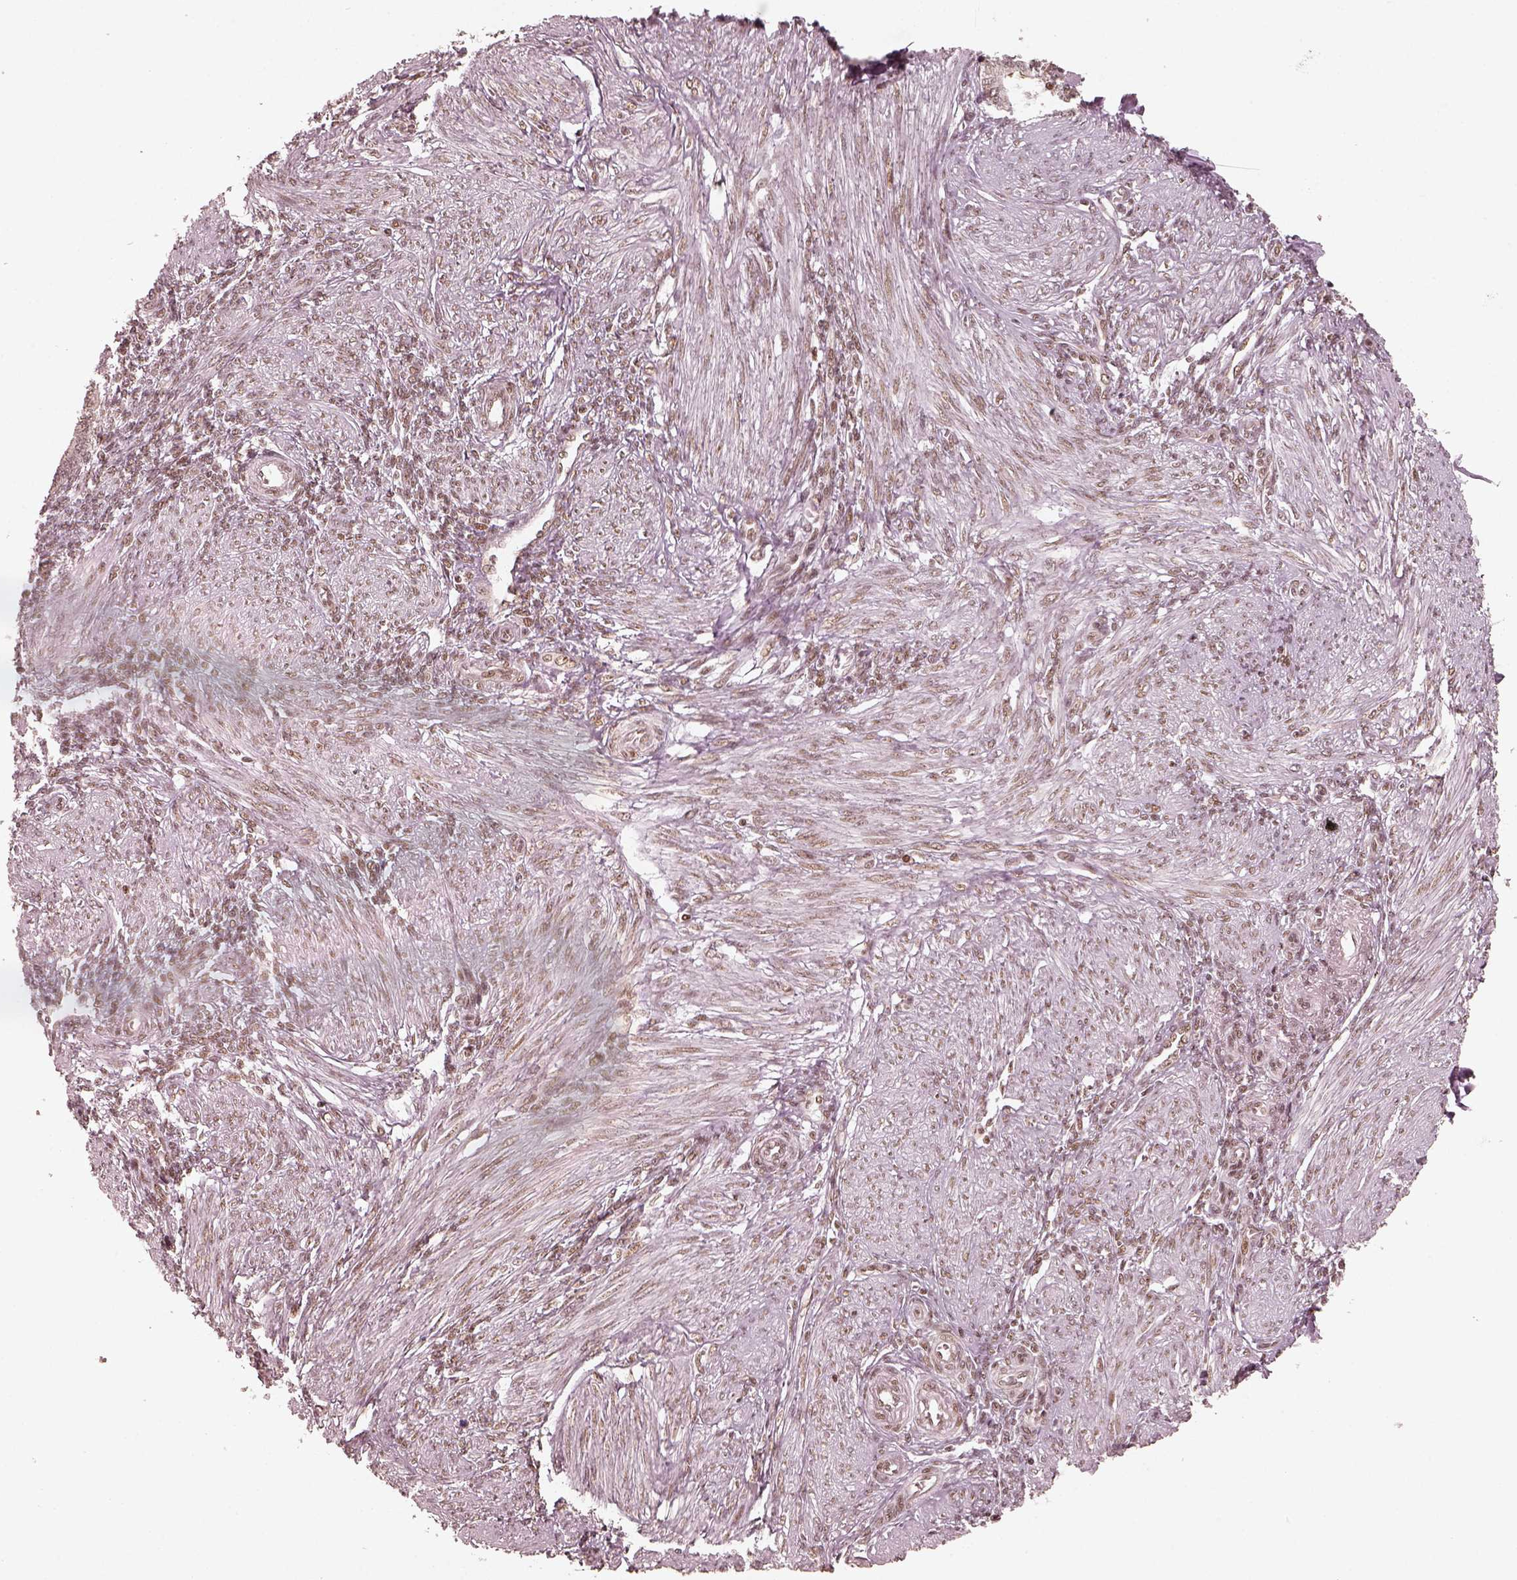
{"staining": {"intensity": "weak", "quantity": "25%-75%", "location": "nuclear"}, "tissue": "endometrium", "cell_type": "Cells in endometrial stroma", "image_type": "normal", "snomed": [{"axis": "morphology", "description": "Normal tissue, NOS"}, {"axis": "topography", "description": "Endometrium"}], "caption": "Immunohistochemistry (IHC) (DAB) staining of unremarkable endometrium demonstrates weak nuclear protein staining in approximately 25%-75% of cells in endometrial stroma. The protein is shown in brown color, while the nuclei are stained blue.", "gene": "GMEB2", "patient": {"sex": "female", "age": 42}}